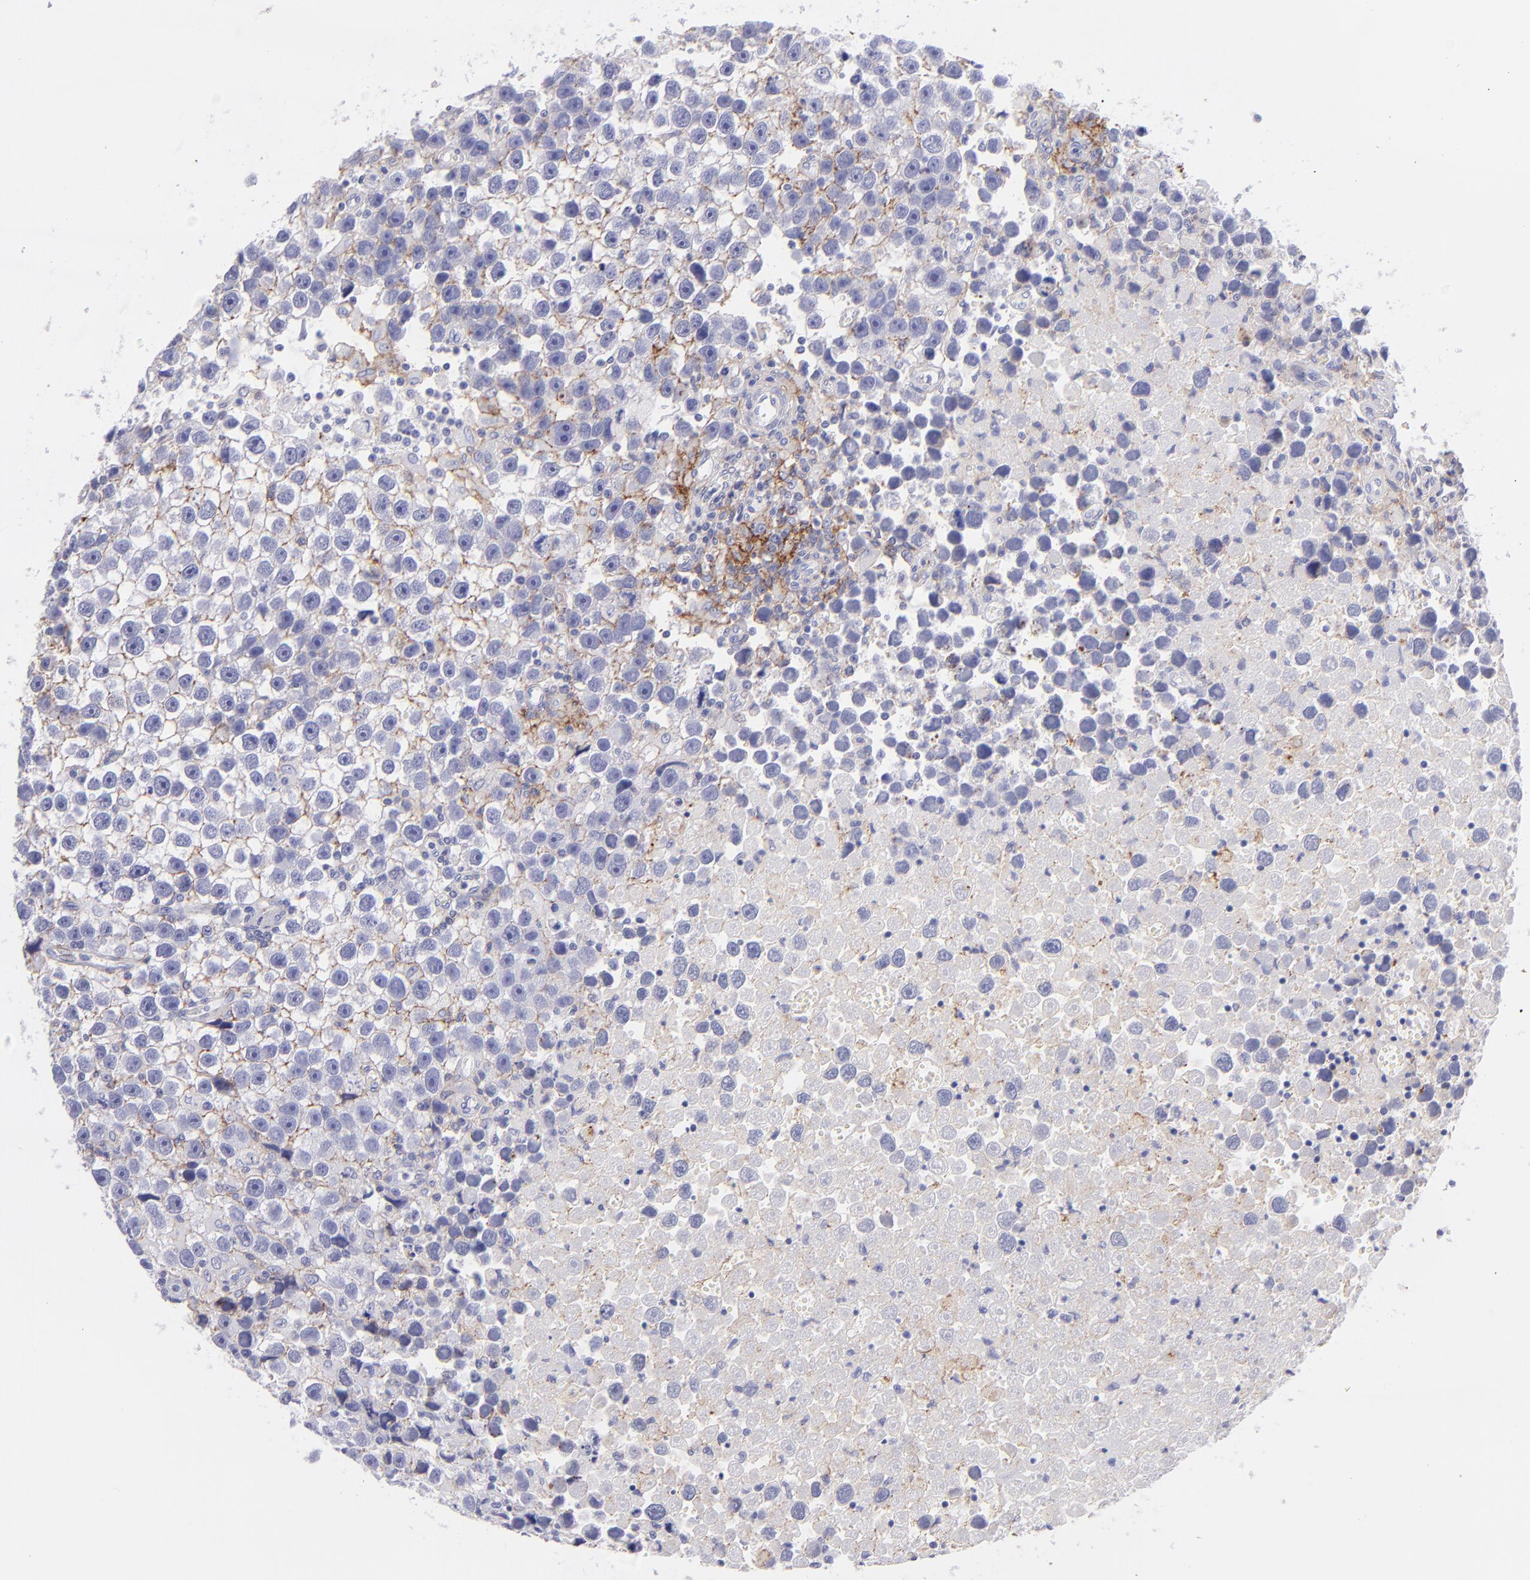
{"staining": {"intensity": "moderate", "quantity": "25%-75%", "location": "cytoplasmic/membranous"}, "tissue": "testis cancer", "cell_type": "Tumor cells", "image_type": "cancer", "snomed": [{"axis": "morphology", "description": "Seminoma, NOS"}, {"axis": "topography", "description": "Testis"}], "caption": "The photomicrograph demonstrates a brown stain indicating the presence of a protein in the cytoplasmic/membranous of tumor cells in testis cancer (seminoma). (Stains: DAB in brown, nuclei in blue, Microscopy: brightfield microscopy at high magnification).", "gene": "CD81", "patient": {"sex": "male", "age": 43}}